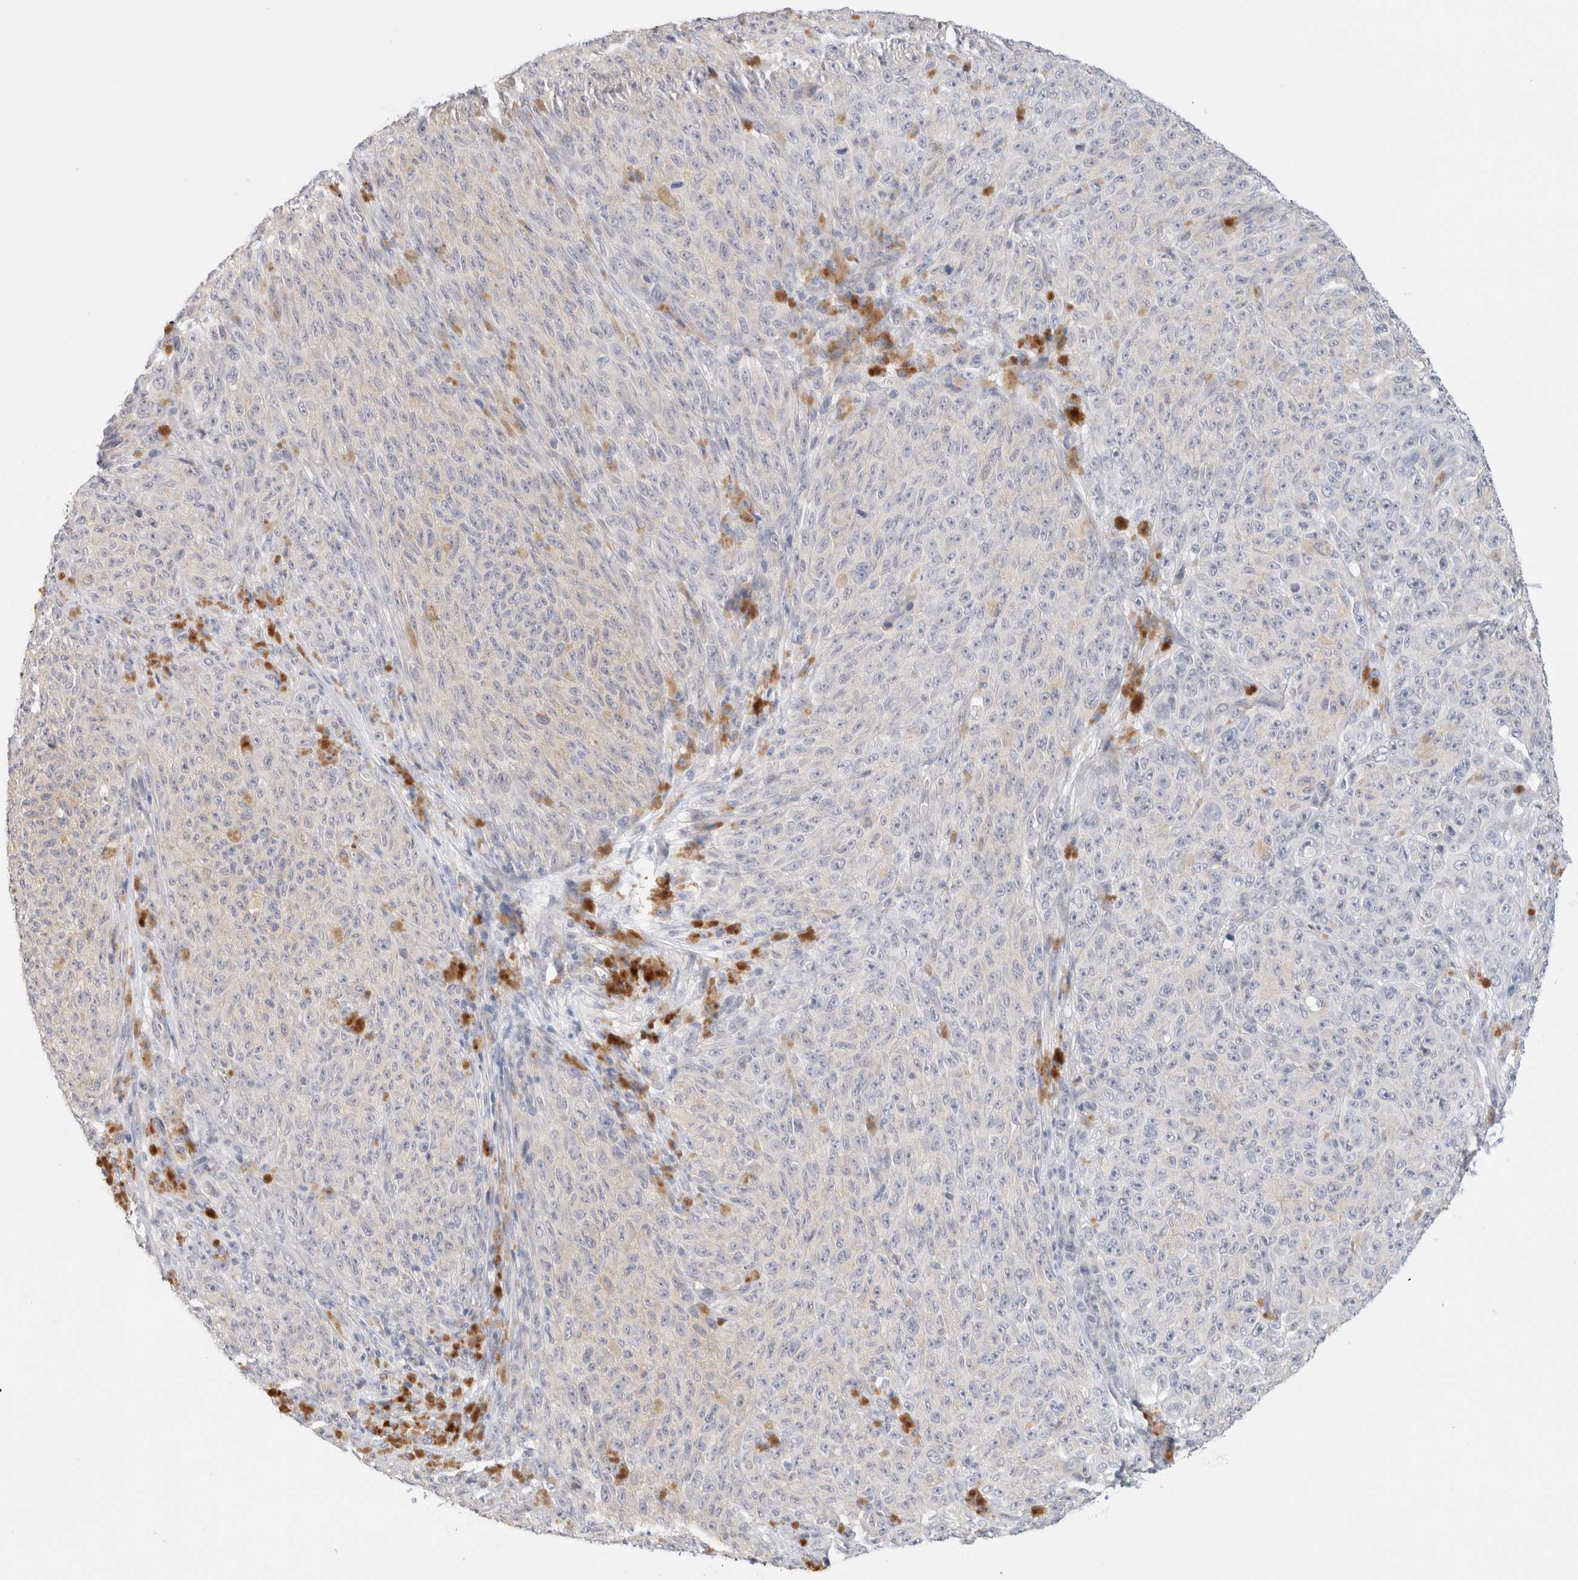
{"staining": {"intensity": "negative", "quantity": "none", "location": "none"}, "tissue": "melanoma", "cell_type": "Tumor cells", "image_type": "cancer", "snomed": [{"axis": "morphology", "description": "Malignant melanoma, NOS"}, {"axis": "topography", "description": "Skin"}], "caption": "High magnification brightfield microscopy of melanoma stained with DAB (3,3'-diaminobenzidine) (brown) and counterstained with hematoxylin (blue): tumor cells show no significant staining.", "gene": "SPRTN", "patient": {"sex": "female", "age": 82}}